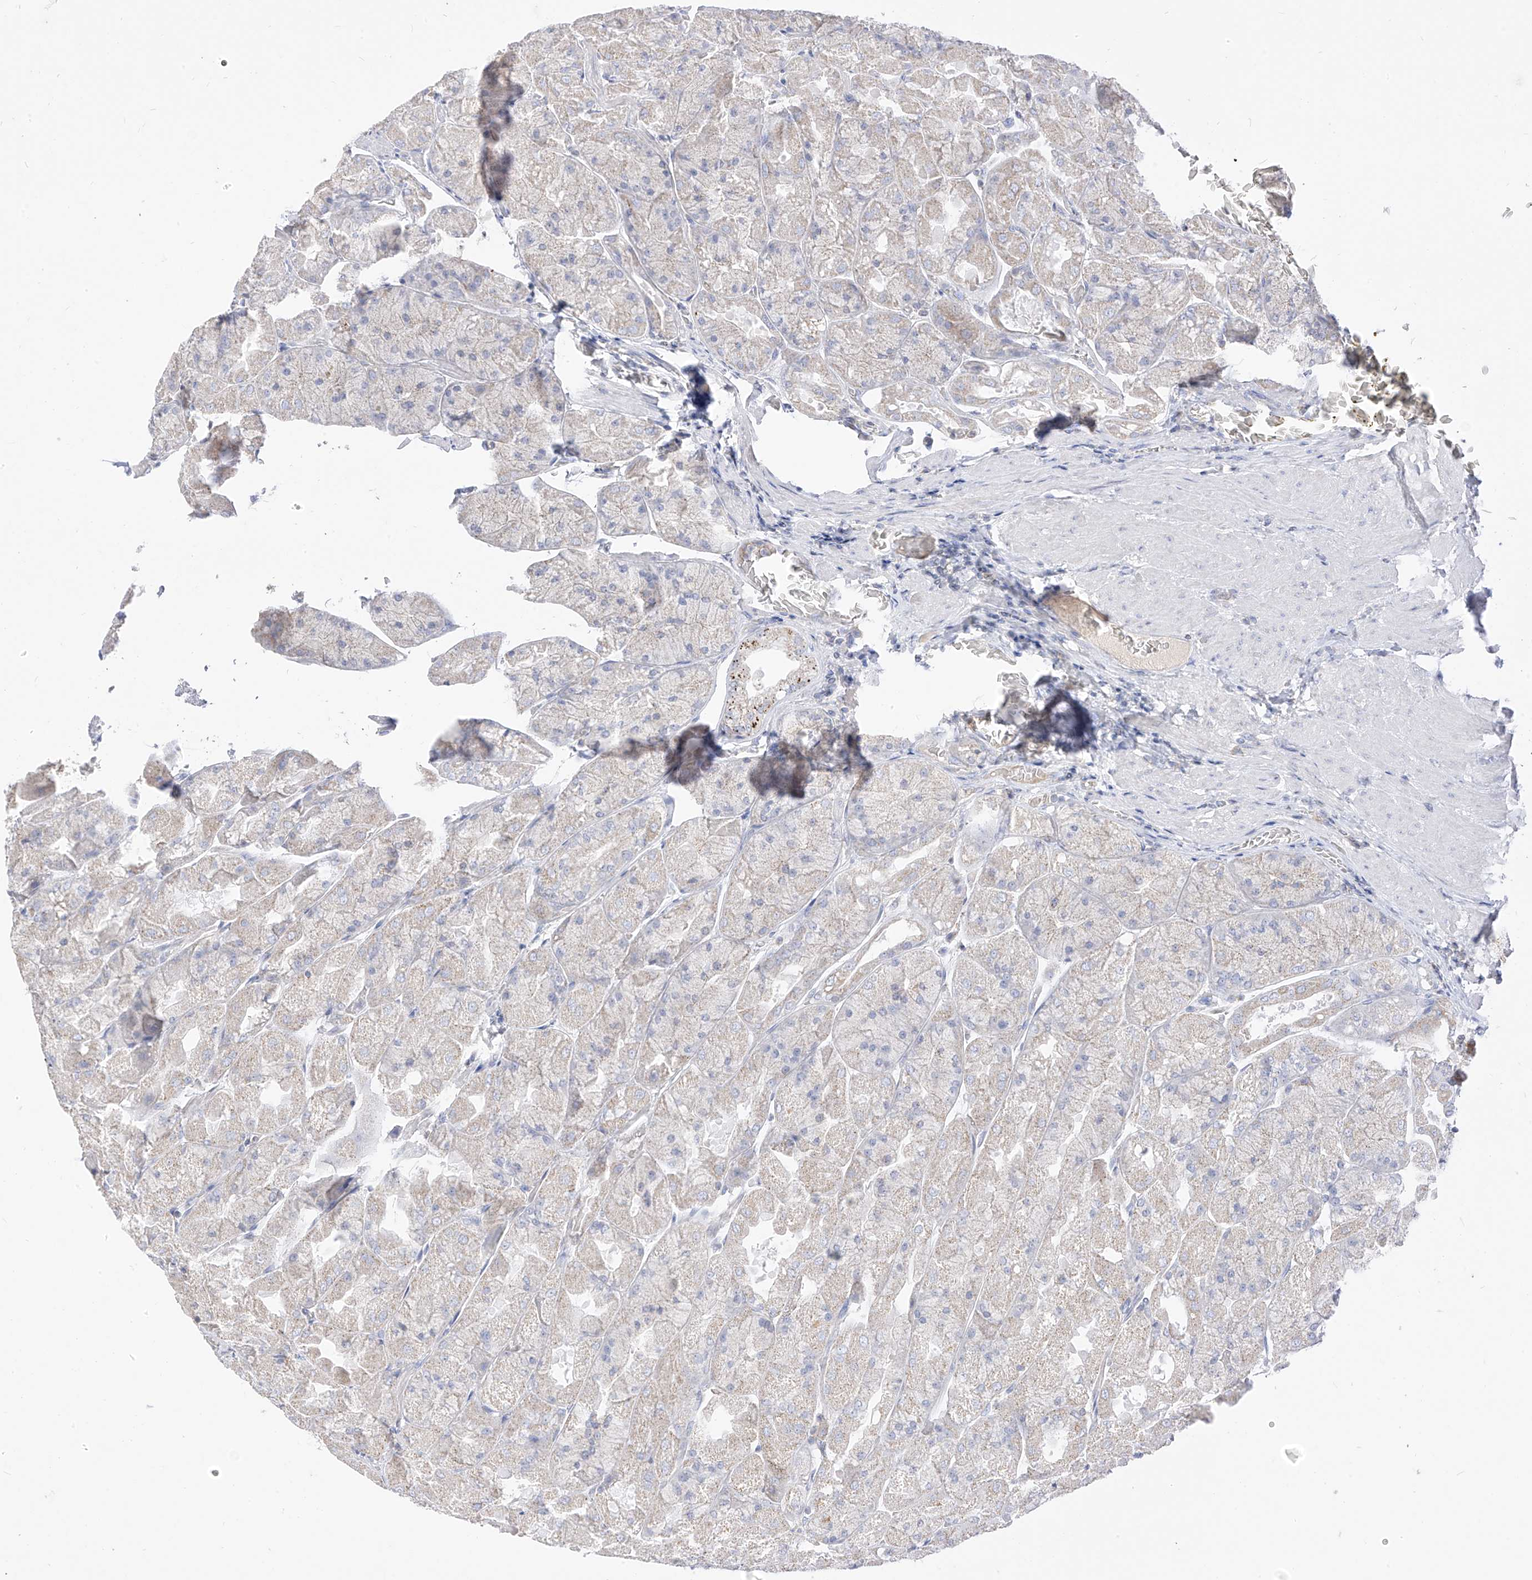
{"staining": {"intensity": "weak", "quantity": "25%-75%", "location": "cytoplasmic/membranous"}, "tissue": "stomach", "cell_type": "Glandular cells", "image_type": "normal", "snomed": [{"axis": "morphology", "description": "Normal tissue, NOS"}, {"axis": "topography", "description": "Stomach"}], "caption": "IHC of normal stomach reveals low levels of weak cytoplasmic/membranous staining in approximately 25%-75% of glandular cells. The protein is stained brown, and the nuclei are stained in blue (DAB (3,3'-diaminobenzidine) IHC with brightfield microscopy, high magnification).", "gene": "RASA2", "patient": {"sex": "female", "age": 61}}